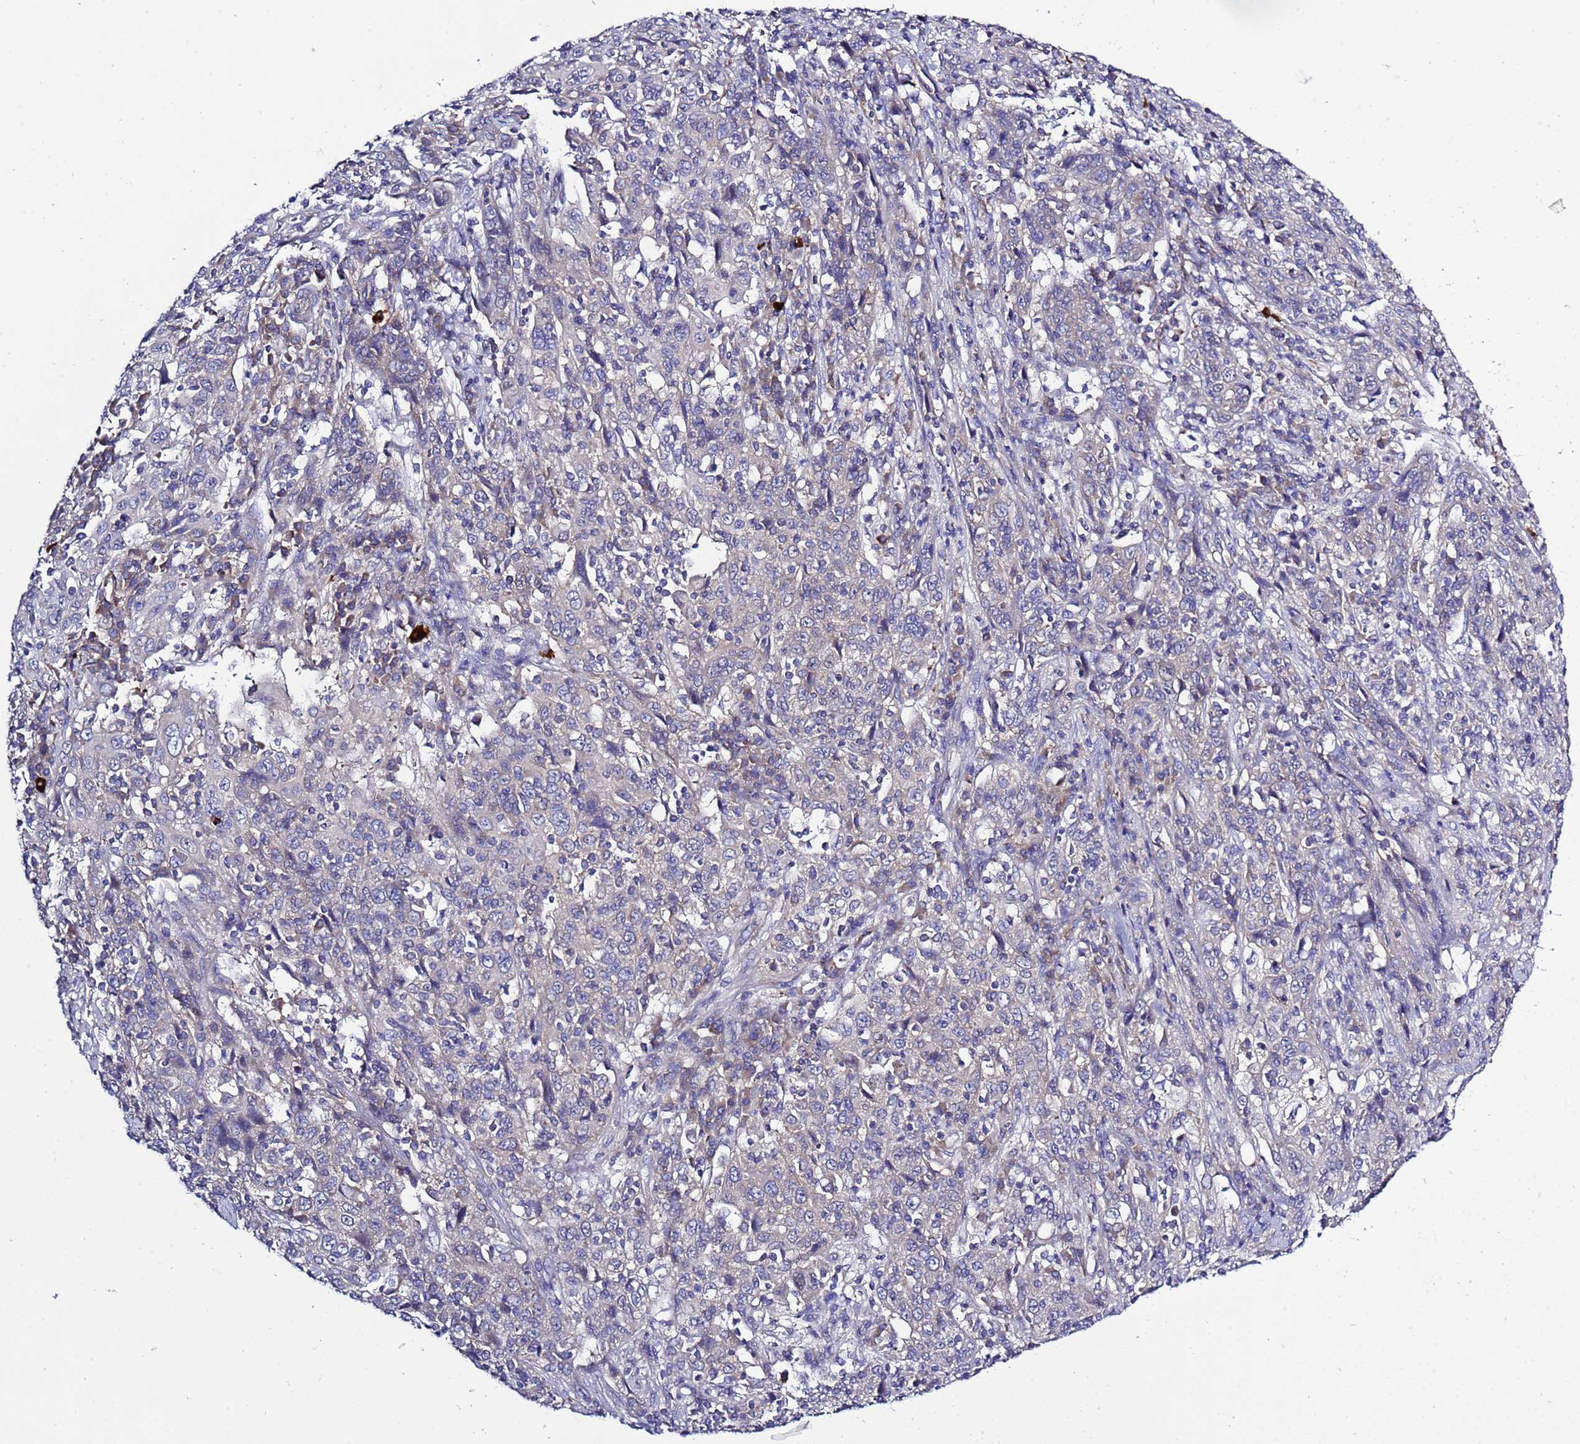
{"staining": {"intensity": "negative", "quantity": "none", "location": "none"}, "tissue": "cervical cancer", "cell_type": "Tumor cells", "image_type": "cancer", "snomed": [{"axis": "morphology", "description": "Squamous cell carcinoma, NOS"}, {"axis": "topography", "description": "Cervix"}], "caption": "This is an immunohistochemistry (IHC) micrograph of human cervical cancer. There is no staining in tumor cells.", "gene": "RC3H2", "patient": {"sex": "female", "age": 46}}